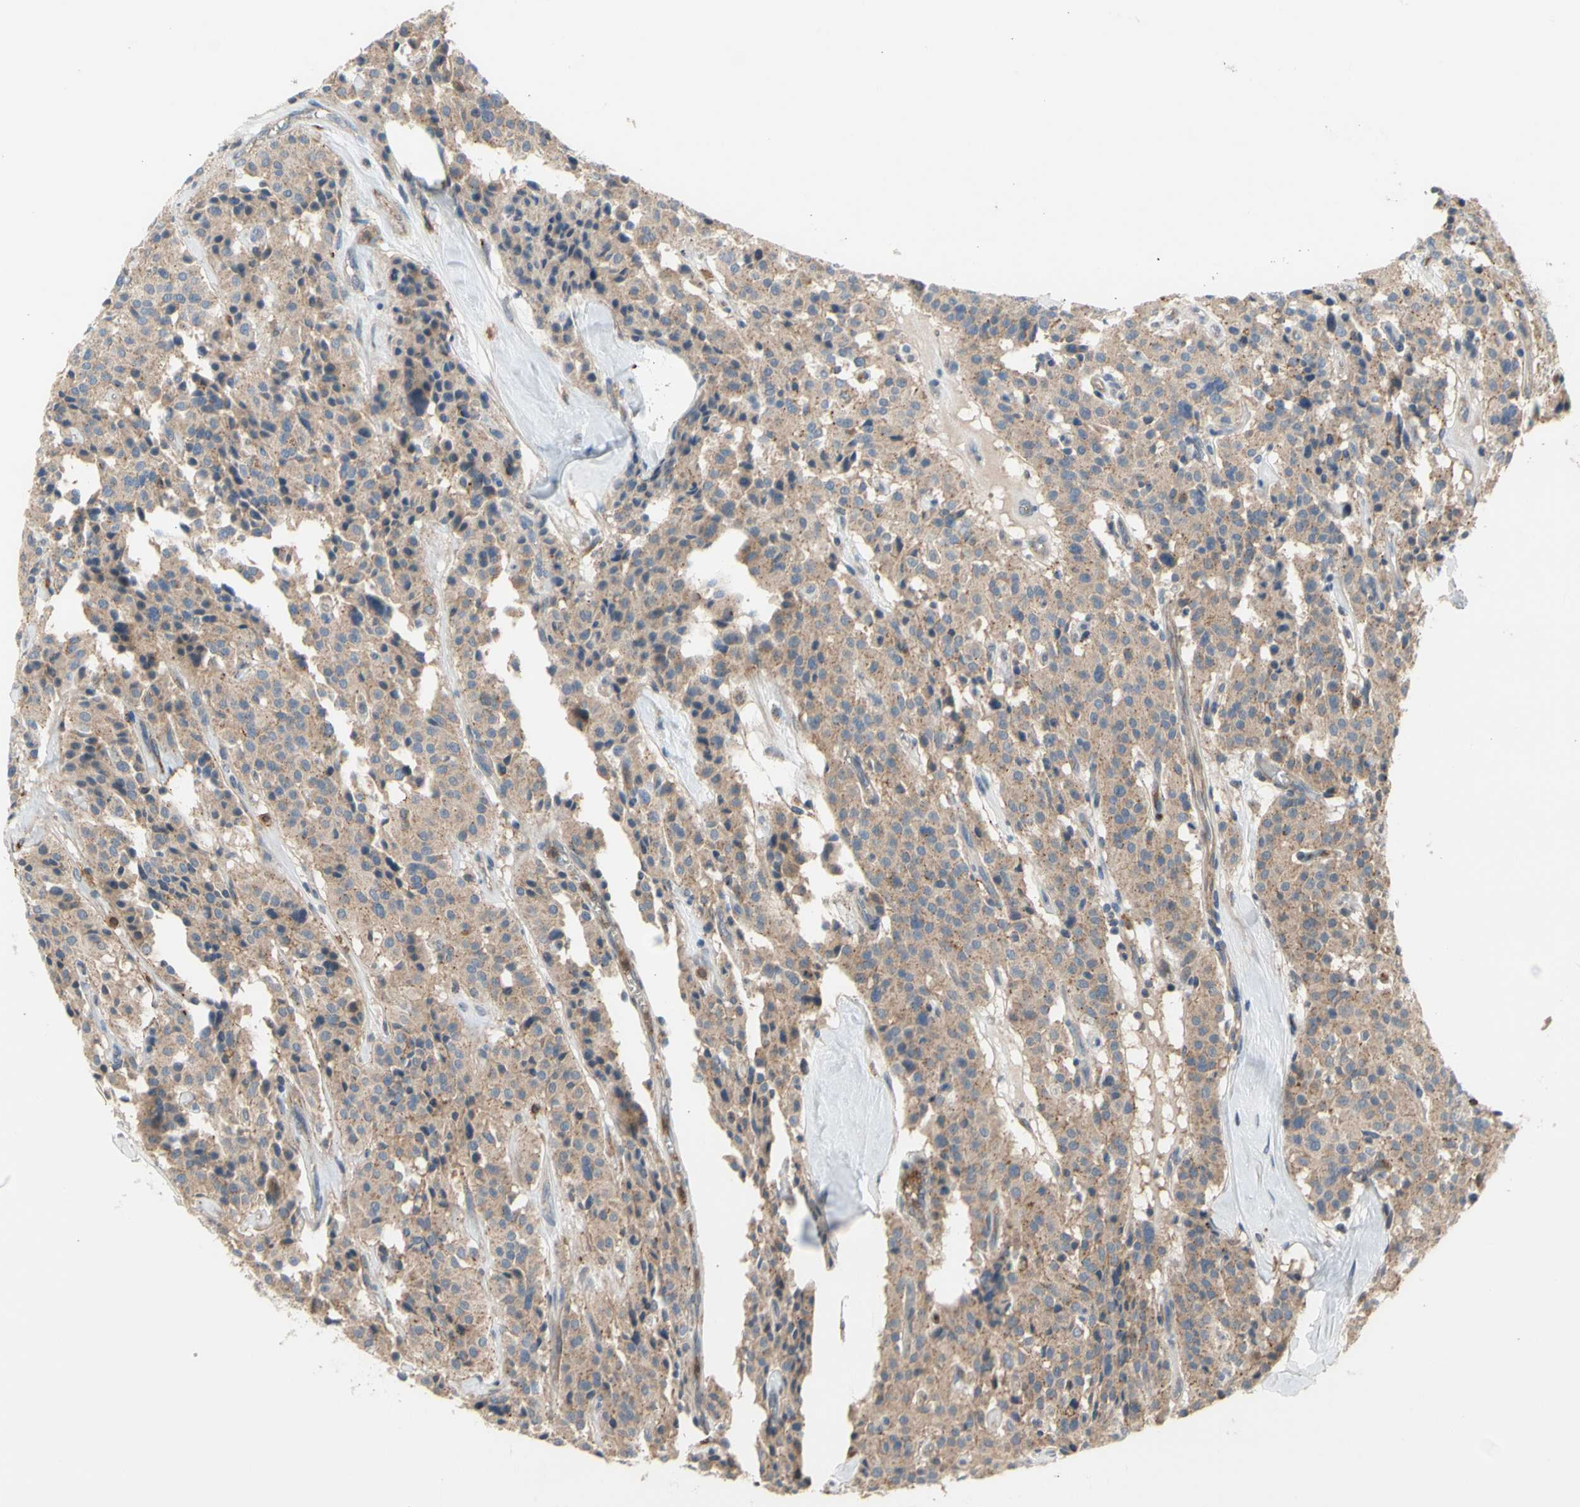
{"staining": {"intensity": "weak", "quantity": ">75%", "location": "cytoplasmic/membranous"}, "tissue": "carcinoid", "cell_type": "Tumor cells", "image_type": "cancer", "snomed": [{"axis": "morphology", "description": "Carcinoid, malignant, NOS"}, {"axis": "topography", "description": "Lung"}], "caption": "The immunohistochemical stain labels weak cytoplasmic/membranous positivity in tumor cells of carcinoid tissue.", "gene": "GALNT5", "patient": {"sex": "male", "age": 30}}